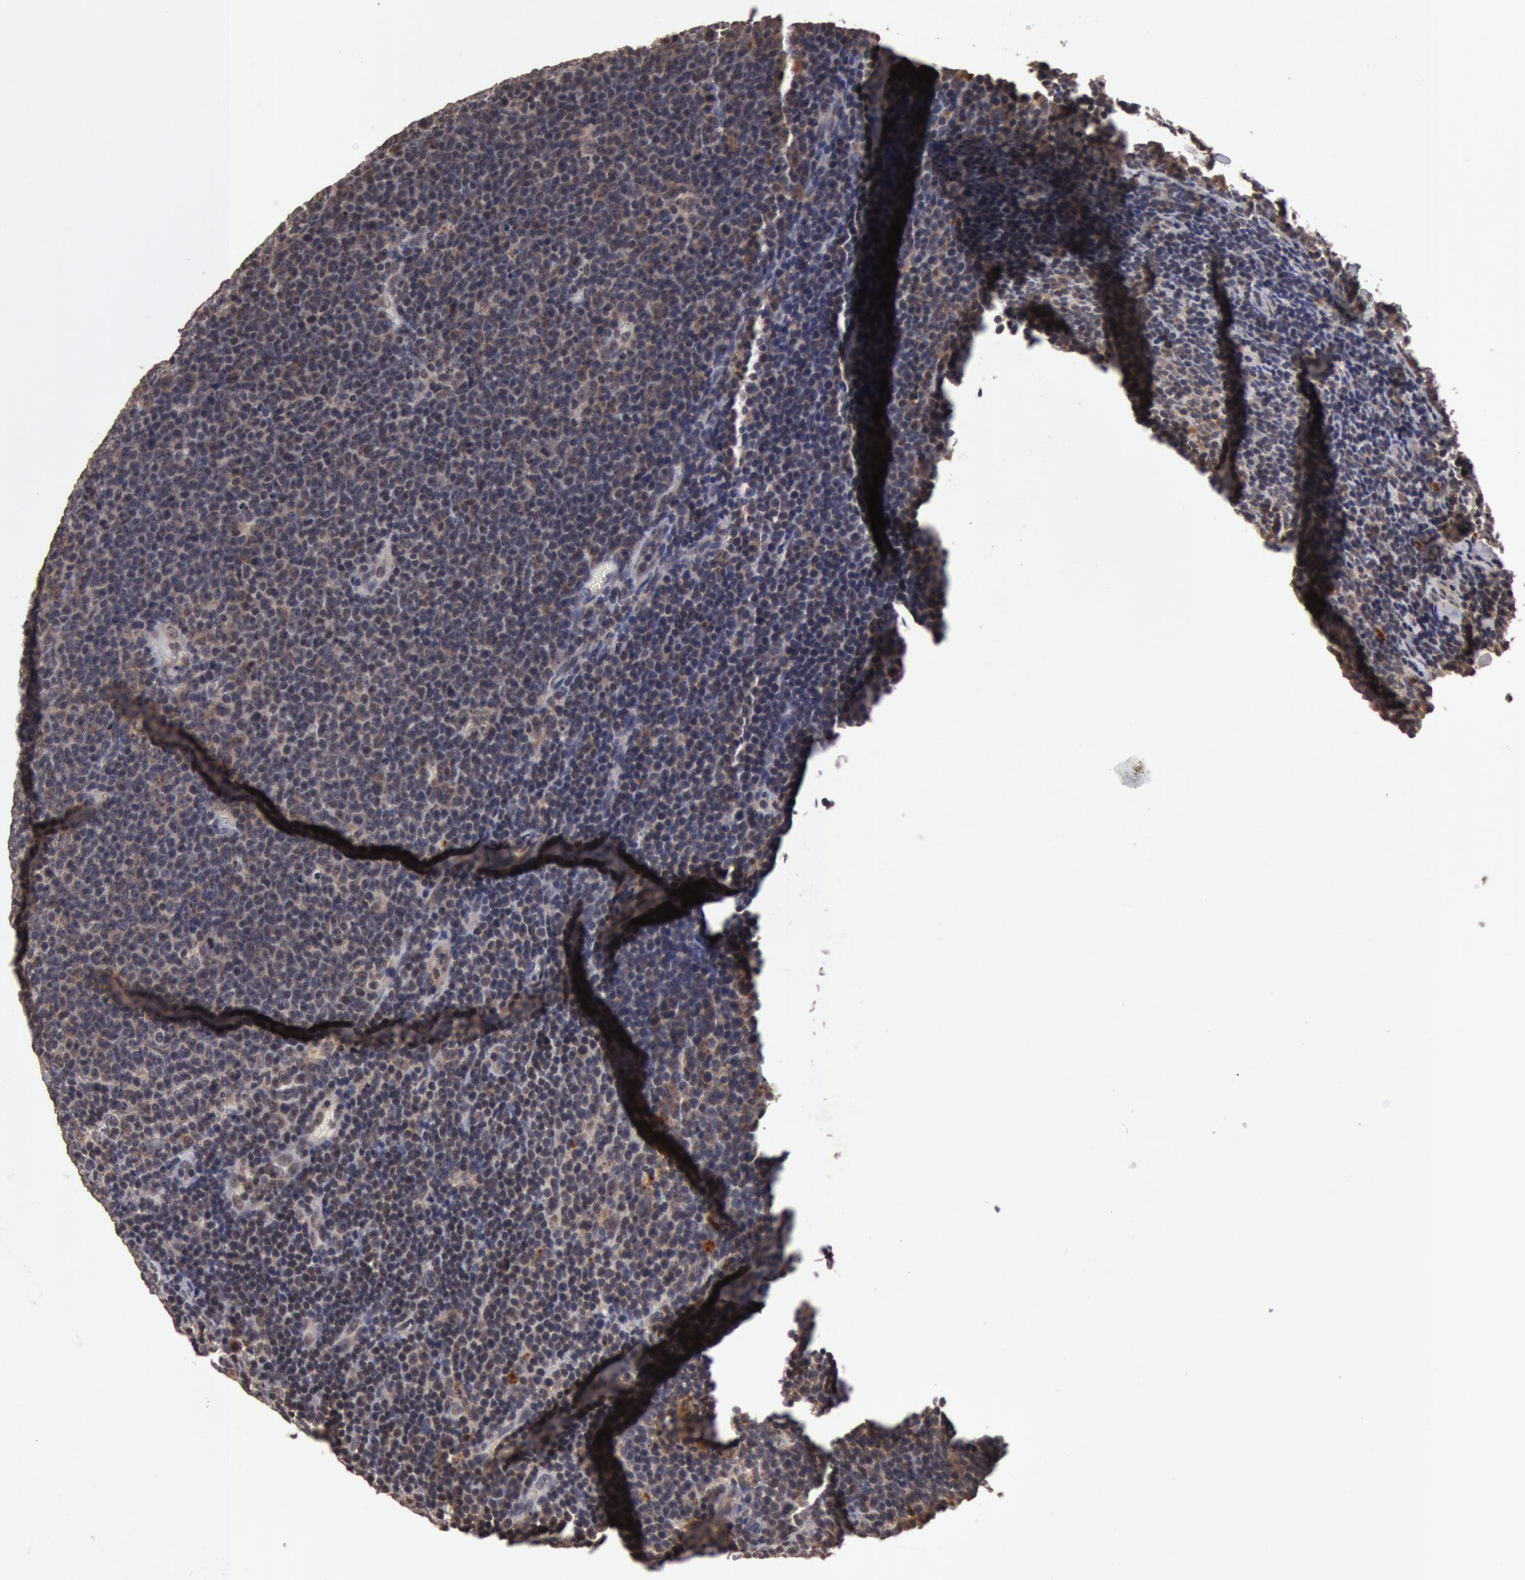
{"staining": {"intensity": "weak", "quantity": "<25%", "location": "cytoplasmic/membranous"}, "tissue": "lymphoma", "cell_type": "Tumor cells", "image_type": "cancer", "snomed": [{"axis": "morphology", "description": "Malignant lymphoma, non-Hodgkin's type, Low grade"}, {"axis": "topography", "description": "Lymph node"}], "caption": "High power microscopy photomicrograph of an immunohistochemistry photomicrograph of low-grade malignant lymphoma, non-Hodgkin's type, revealing no significant positivity in tumor cells.", "gene": "BCHE", "patient": {"sex": "male", "age": 74}}